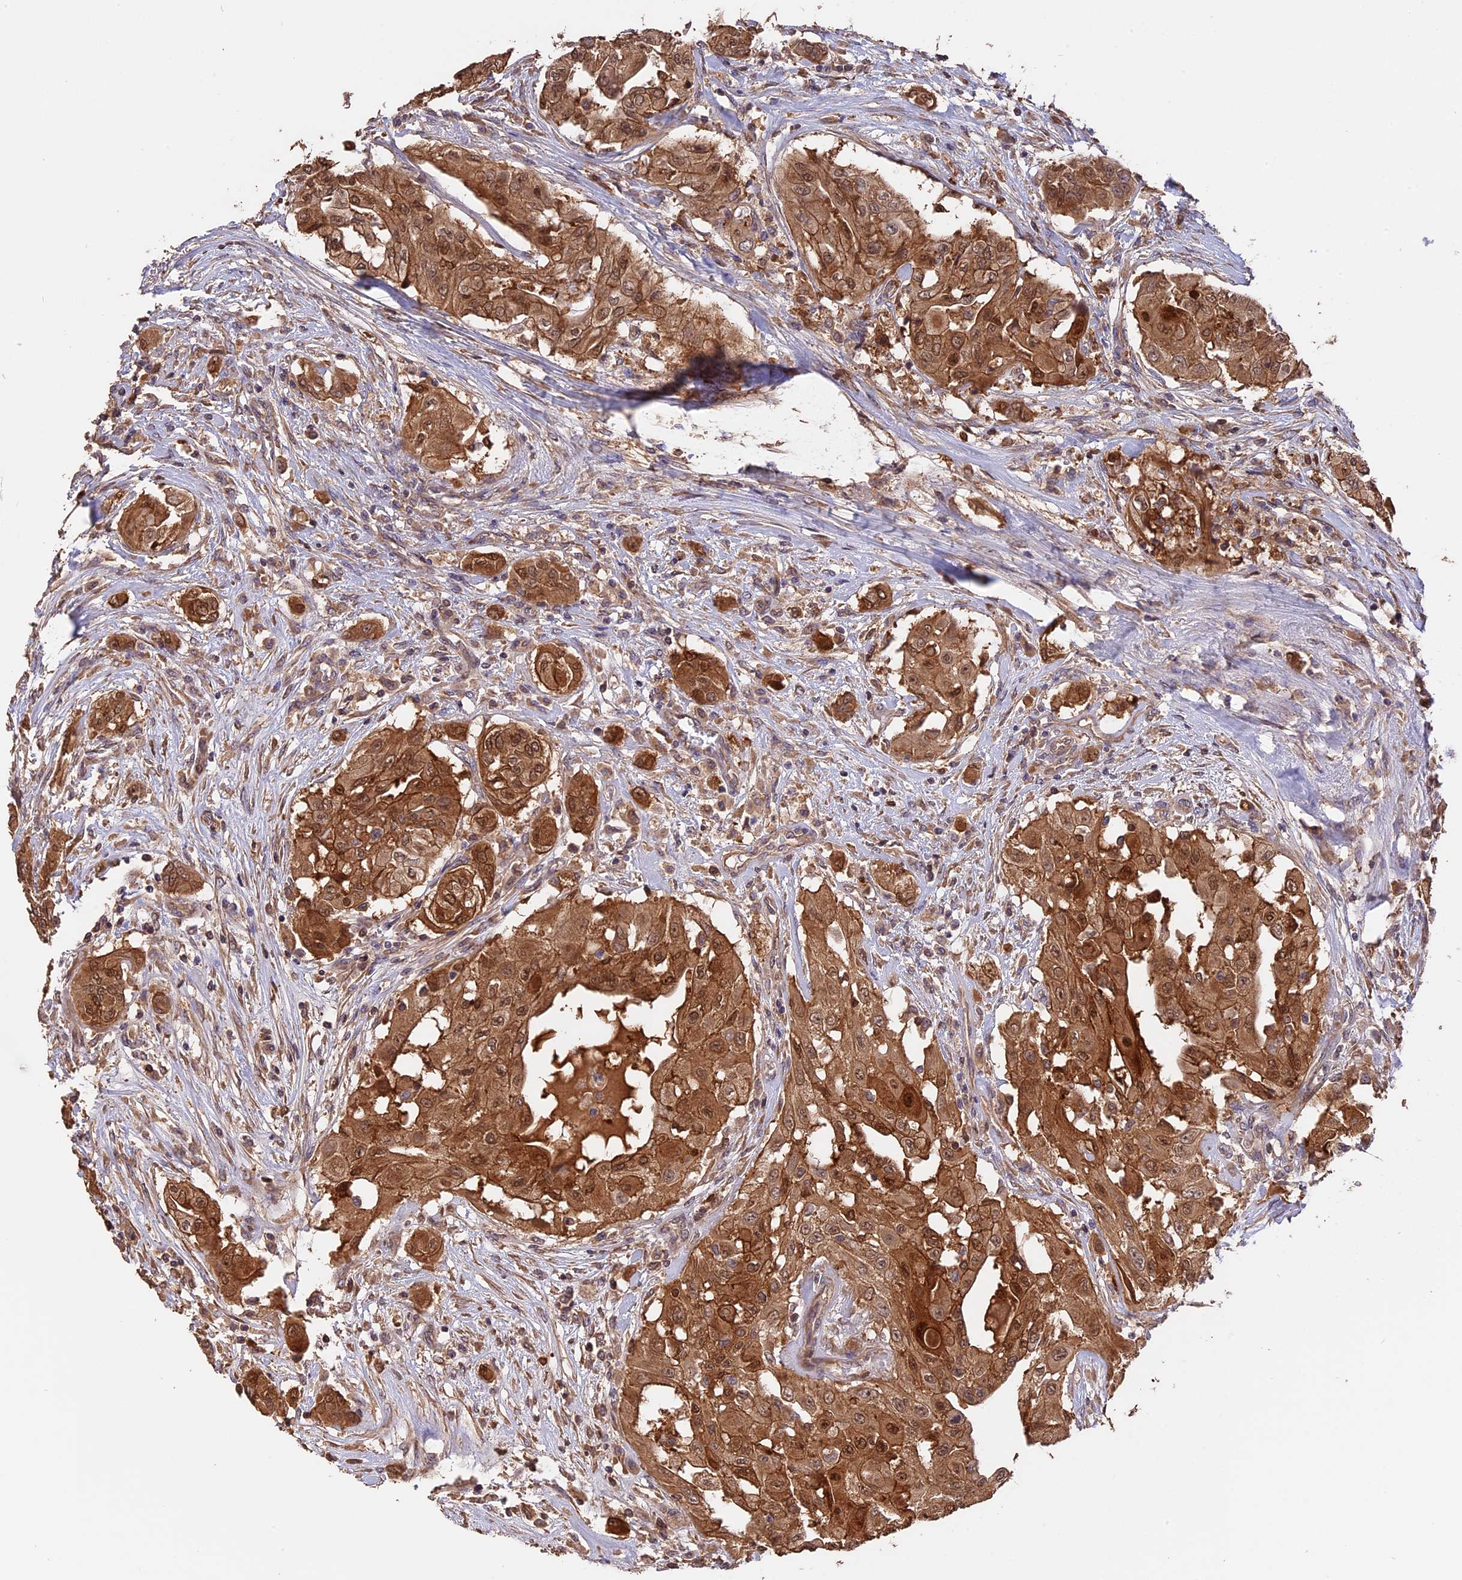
{"staining": {"intensity": "moderate", "quantity": ">75%", "location": "cytoplasmic/membranous,nuclear"}, "tissue": "thyroid cancer", "cell_type": "Tumor cells", "image_type": "cancer", "snomed": [{"axis": "morphology", "description": "Papillary adenocarcinoma, NOS"}, {"axis": "topography", "description": "Thyroid gland"}], "caption": "IHC histopathology image of neoplastic tissue: human thyroid papillary adenocarcinoma stained using IHC demonstrates medium levels of moderate protein expression localized specifically in the cytoplasmic/membranous and nuclear of tumor cells, appearing as a cytoplasmic/membranous and nuclear brown color.", "gene": "RASAL1", "patient": {"sex": "female", "age": 59}}